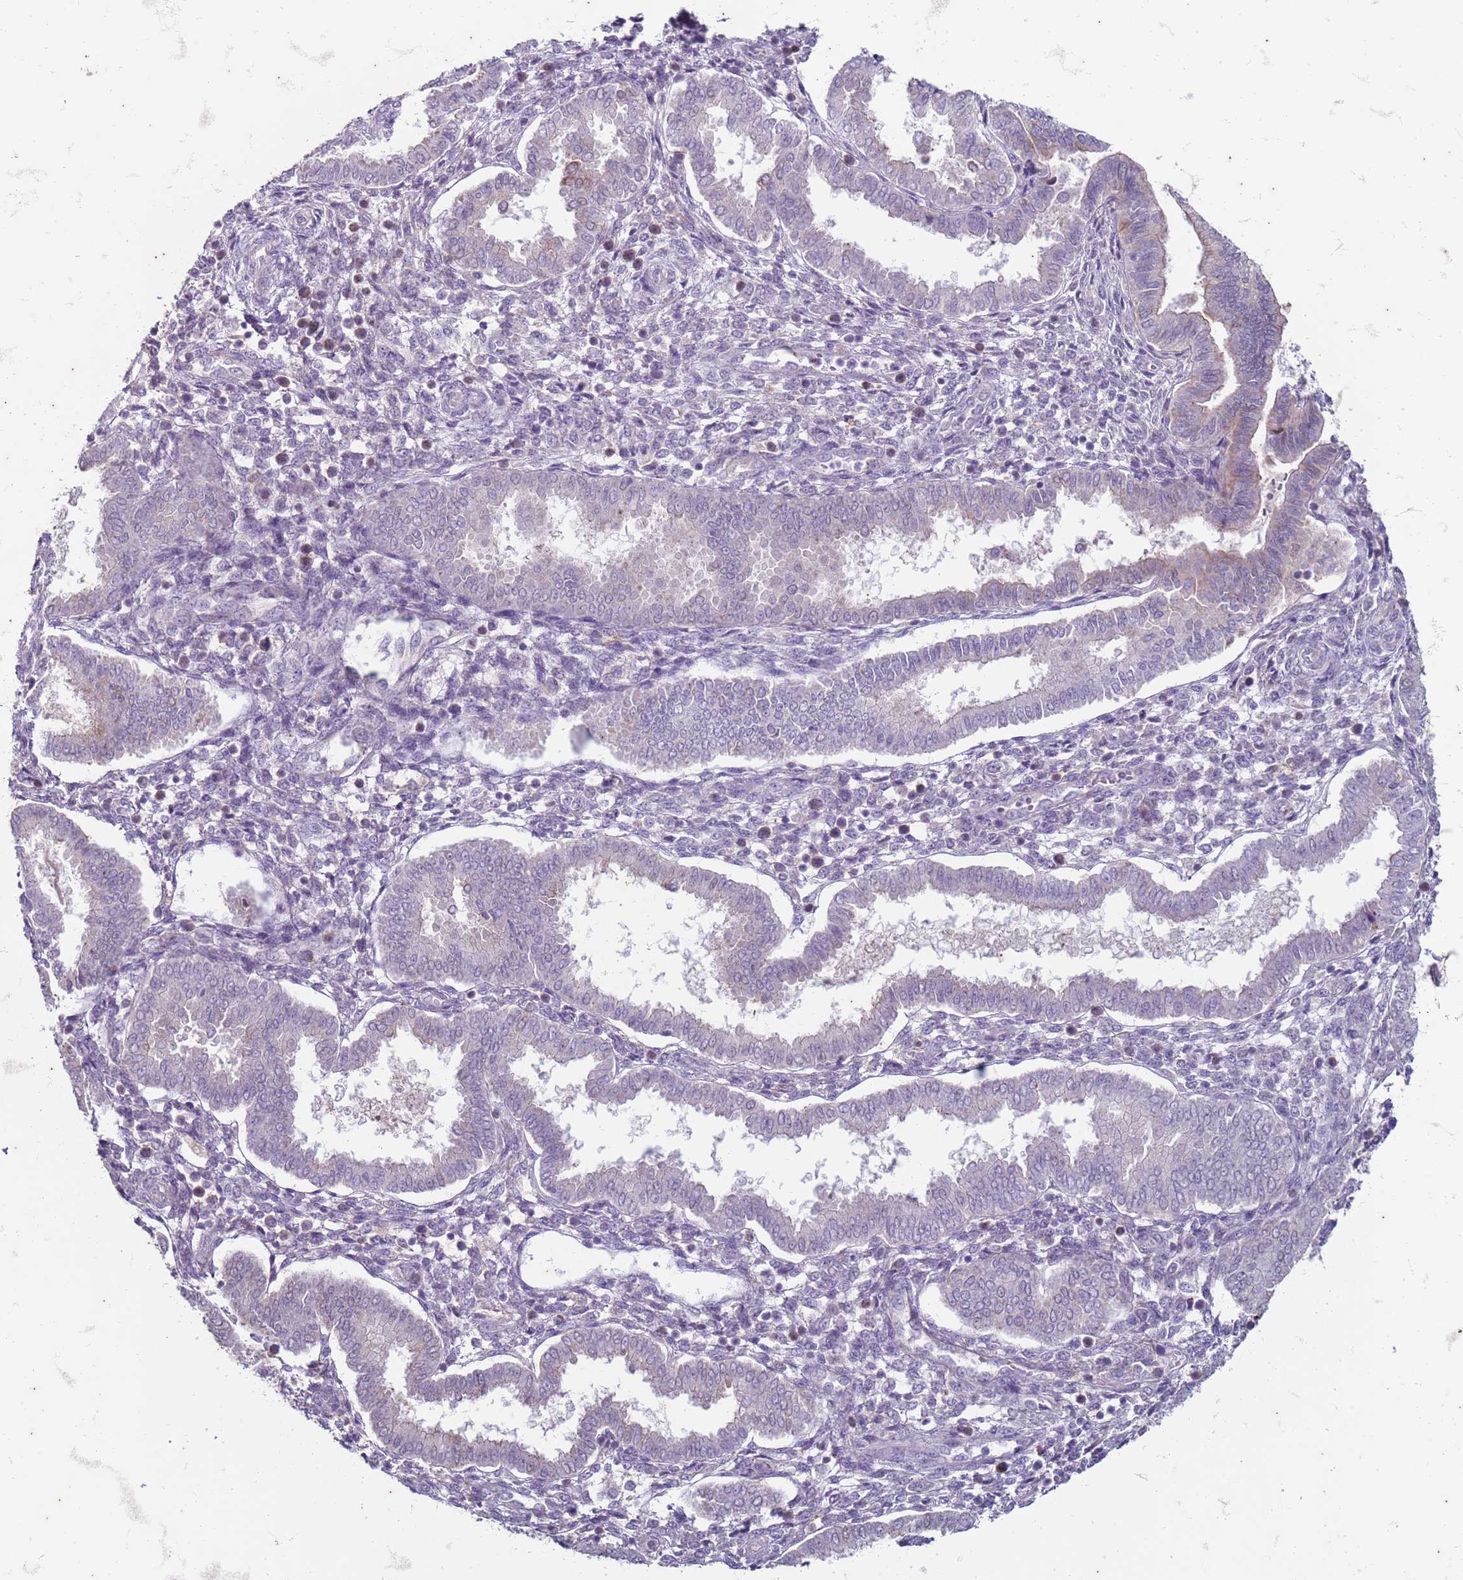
{"staining": {"intensity": "negative", "quantity": "none", "location": "none"}, "tissue": "endometrium", "cell_type": "Cells in endometrial stroma", "image_type": "normal", "snomed": [{"axis": "morphology", "description": "Normal tissue, NOS"}, {"axis": "topography", "description": "Endometrium"}], "caption": "DAB immunohistochemical staining of normal human endometrium shows no significant positivity in cells in endometrial stroma.", "gene": "SUCO", "patient": {"sex": "female", "age": 24}}